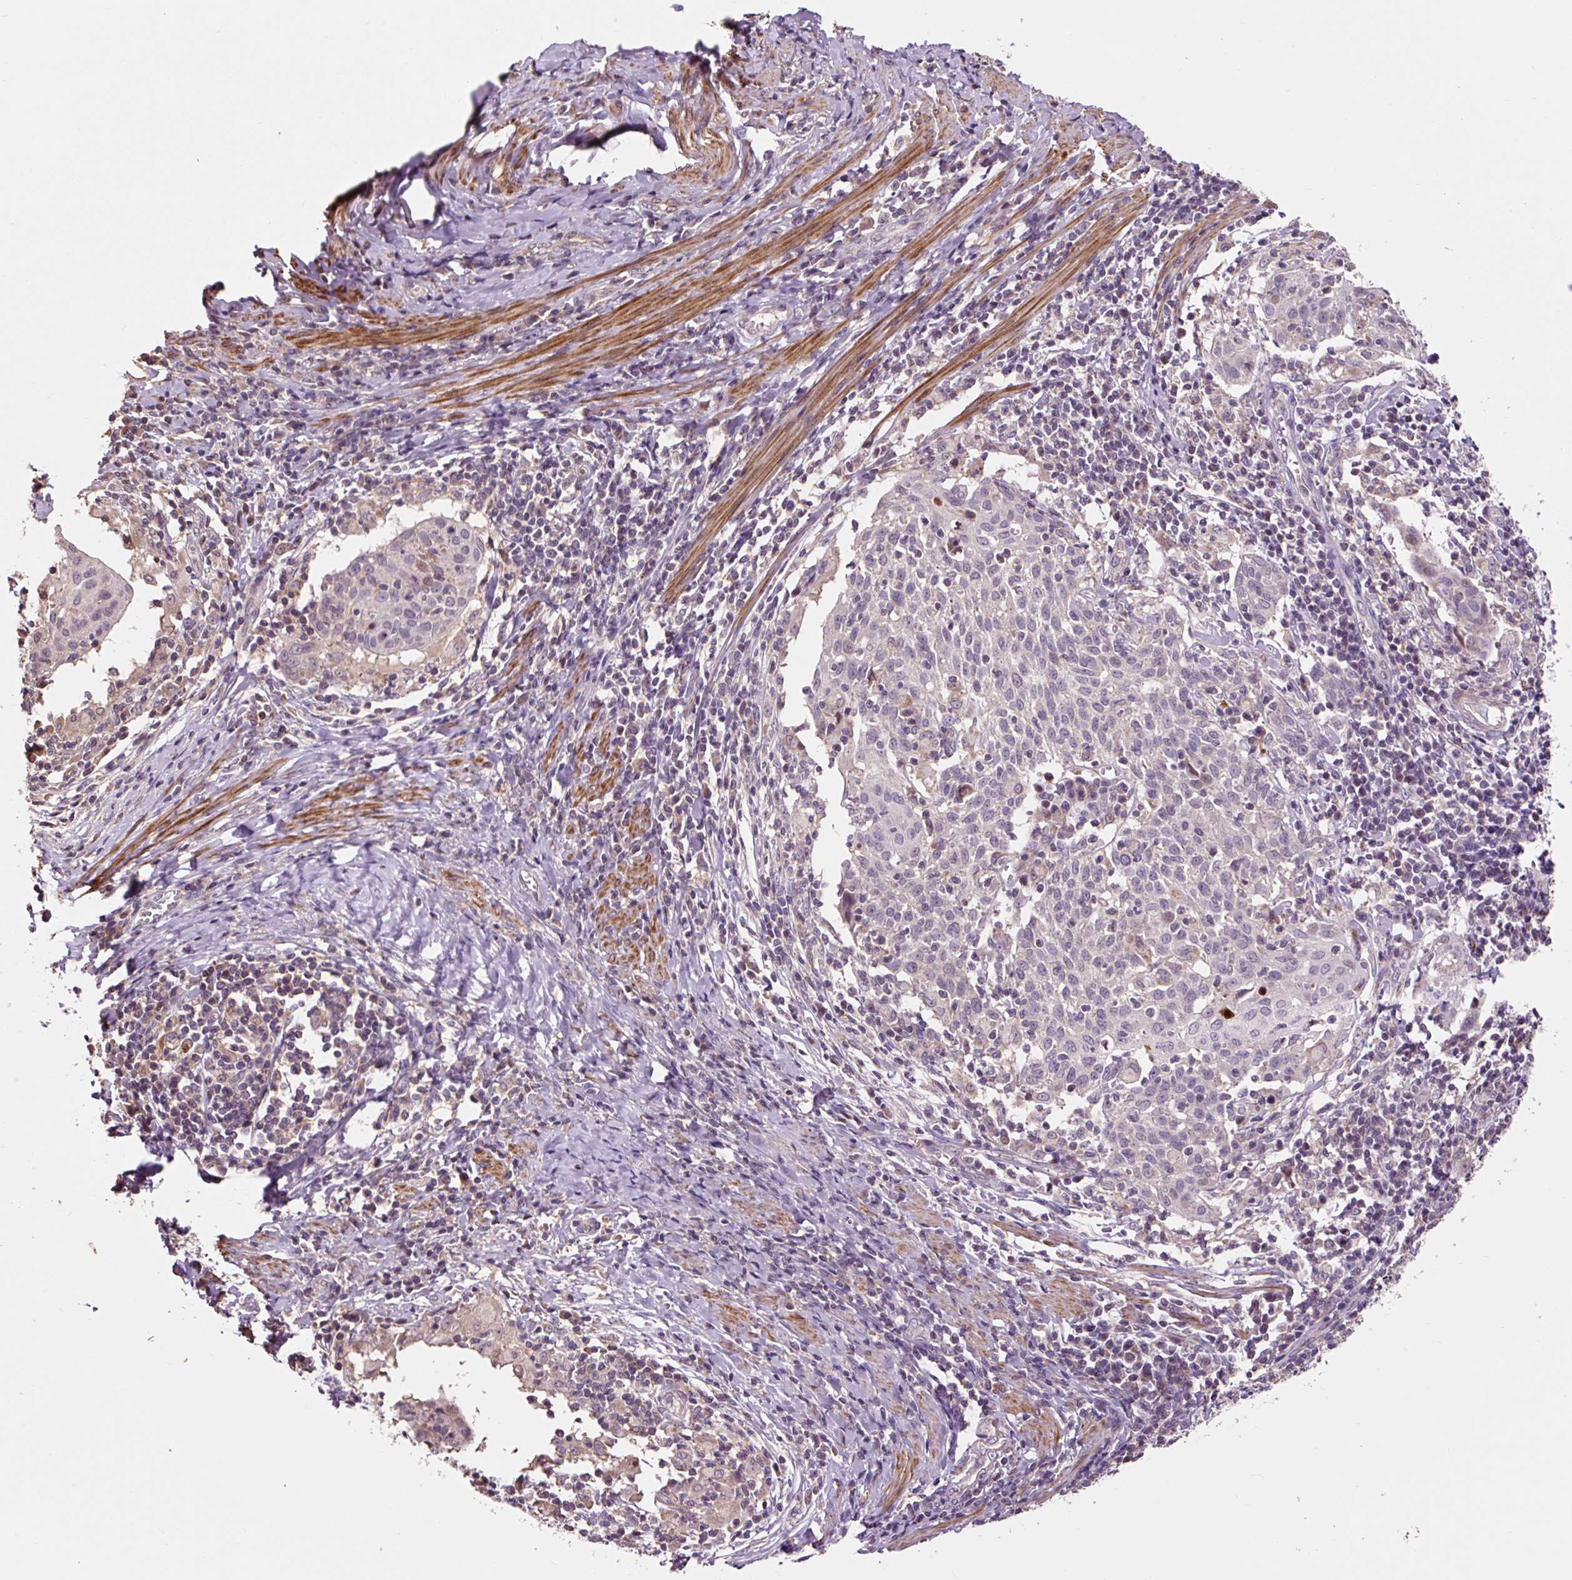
{"staining": {"intensity": "negative", "quantity": "none", "location": "none"}, "tissue": "cervical cancer", "cell_type": "Tumor cells", "image_type": "cancer", "snomed": [{"axis": "morphology", "description": "Squamous cell carcinoma, NOS"}, {"axis": "topography", "description": "Cervix"}], "caption": "Immunohistochemistry (IHC) micrograph of human cervical squamous cell carcinoma stained for a protein (brown), which reveals no expression in tumor cells.", "gene": "PRIMPOL", "patient": {"sex": "female", "age": 52}}